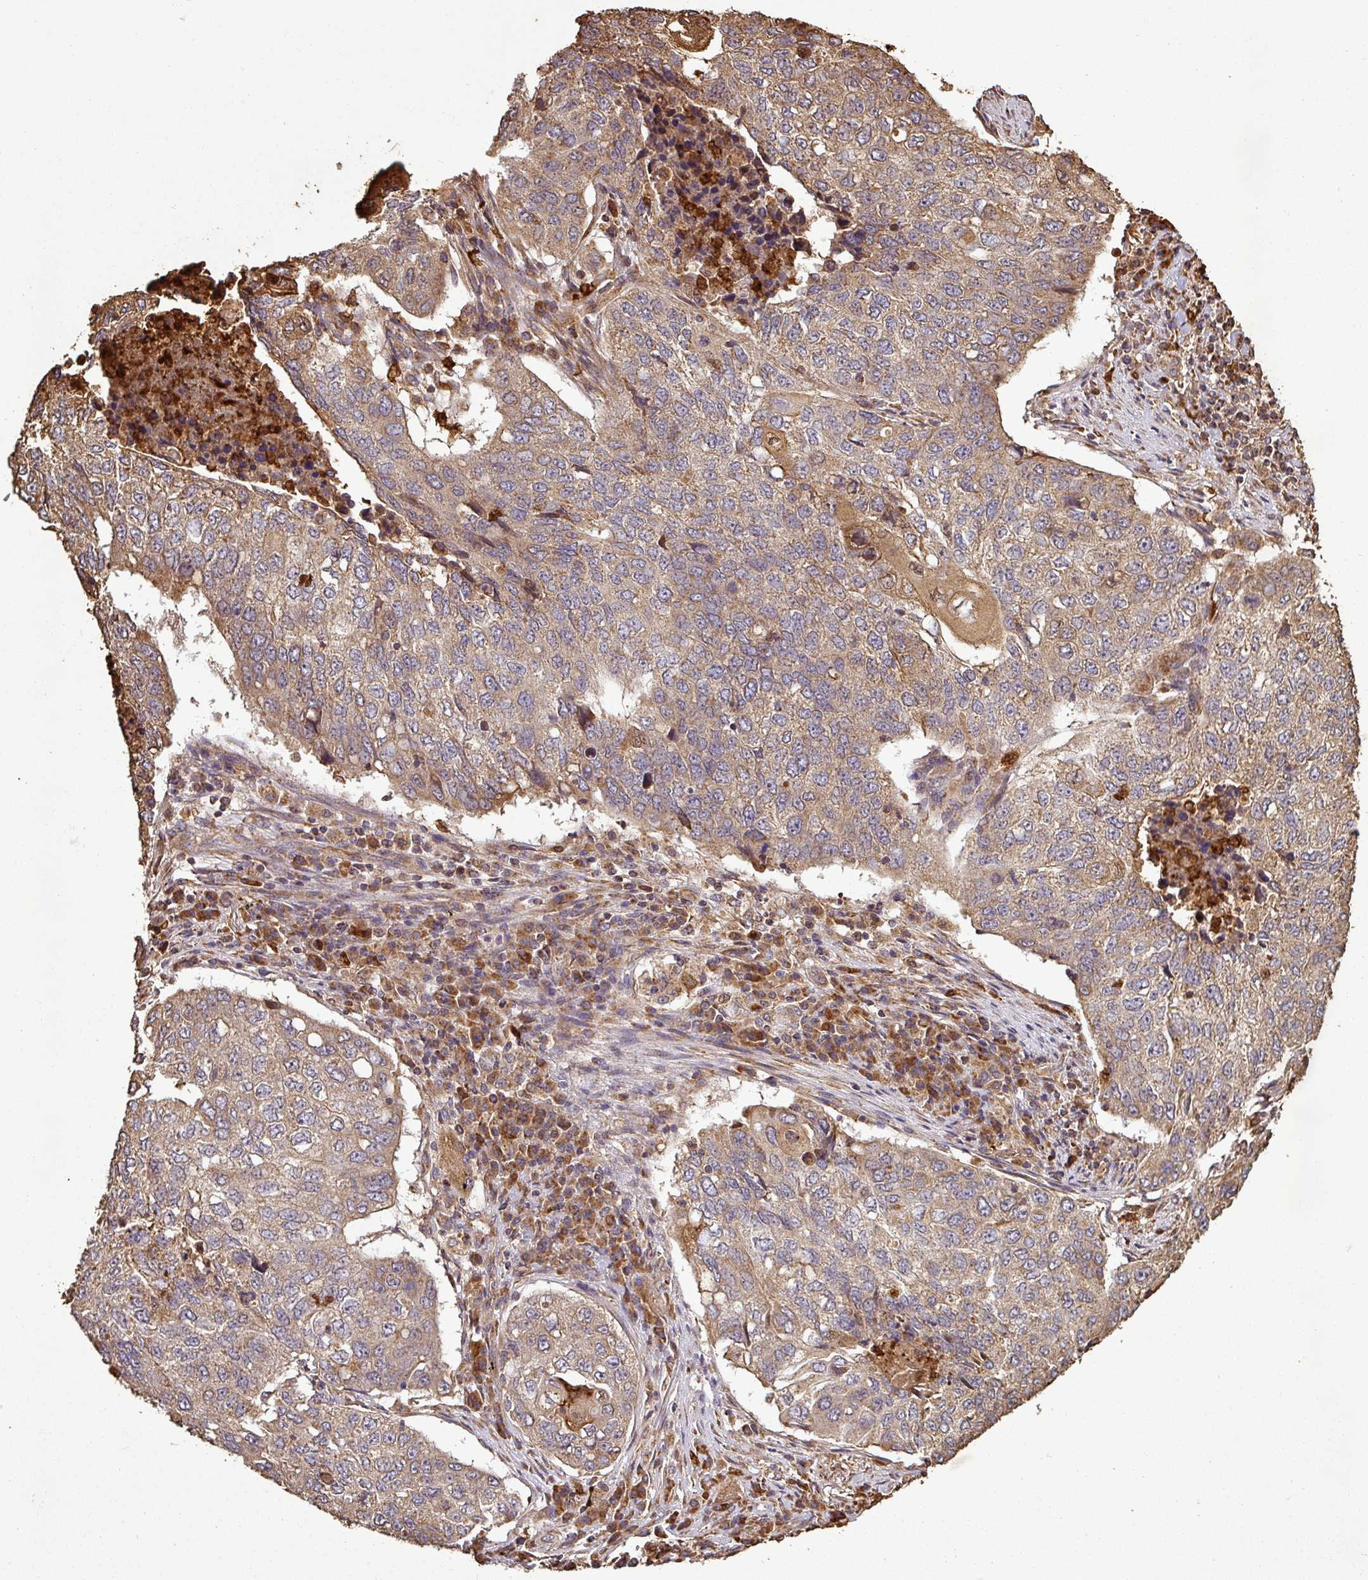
{"staining": {"intensity": "weak", "quantity": ">75%", "location": "cytoplasmic/membranous"}, "tissue": "lung cancer", "cell_type": "Tumor cells", "image_type": "cancer", "snomed": [{"axis": "morphology", "description": "Squamous cell carcinoma, NOS"}, {"axis": "topography", "description": "Lung"}], "caption": "This image displays lung cancer stained with immunohistochemistry to label a protein in brown. The cytoplasmic/membranous of tumor cells show weak positivity for the protein. Nuclei are counter-stained blue.", "gene": "PLEKHM1", "patient": {"sex": "female", "age": 63}}